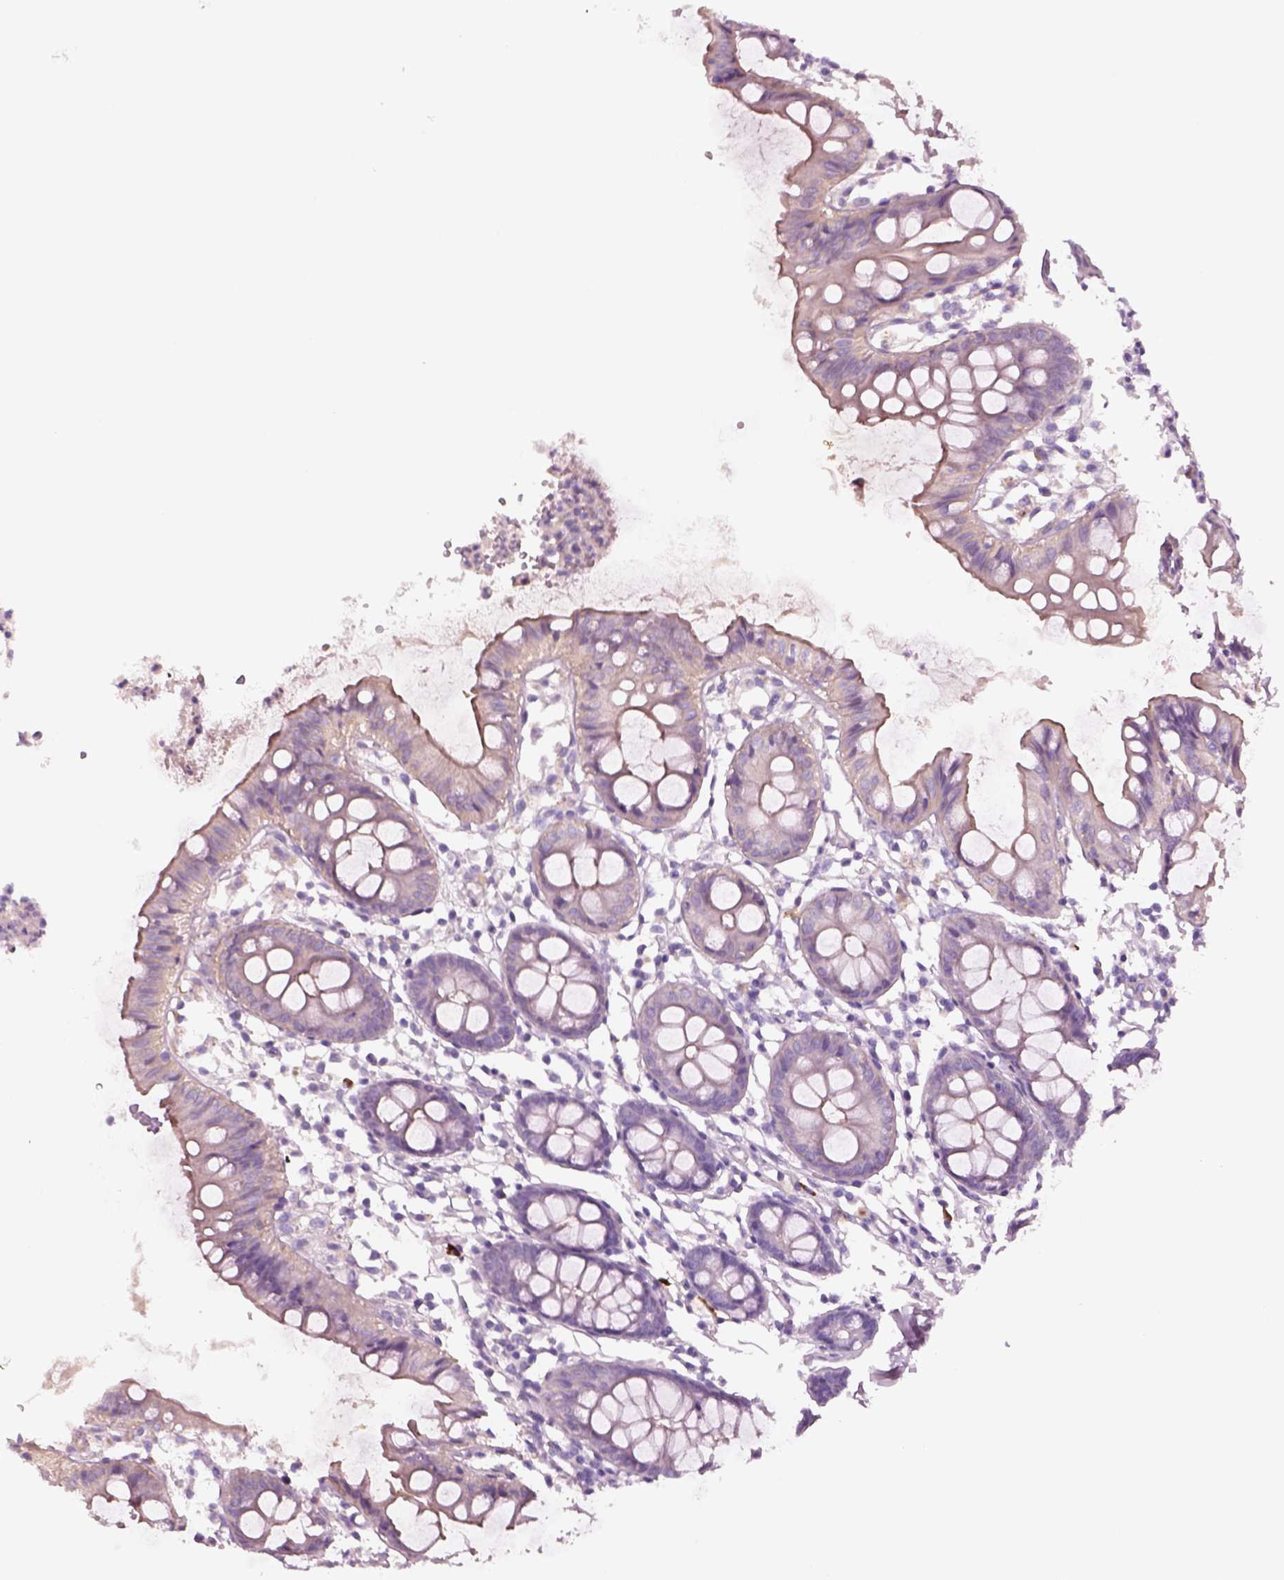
{"staining": {"intensity": "negative", "quantity": "none", "location": "none"}, "tissue": "colon", "cell_type": "Endothelial cells", "image_type": "normal", "snomed": [{"axis": "morphology", "description": "Normal tissue, NOS"}, {"axis": "topography", "description": "Colon"}], "caption": "Immunohistochemistry micrograph of normal colon: colon stained with DAB (3,3'-diaminobenzidine) shows no significant protein staining in endothelial cells.", "gene": "IGLL1", "patient": {"sex": "female", "age": 84}}